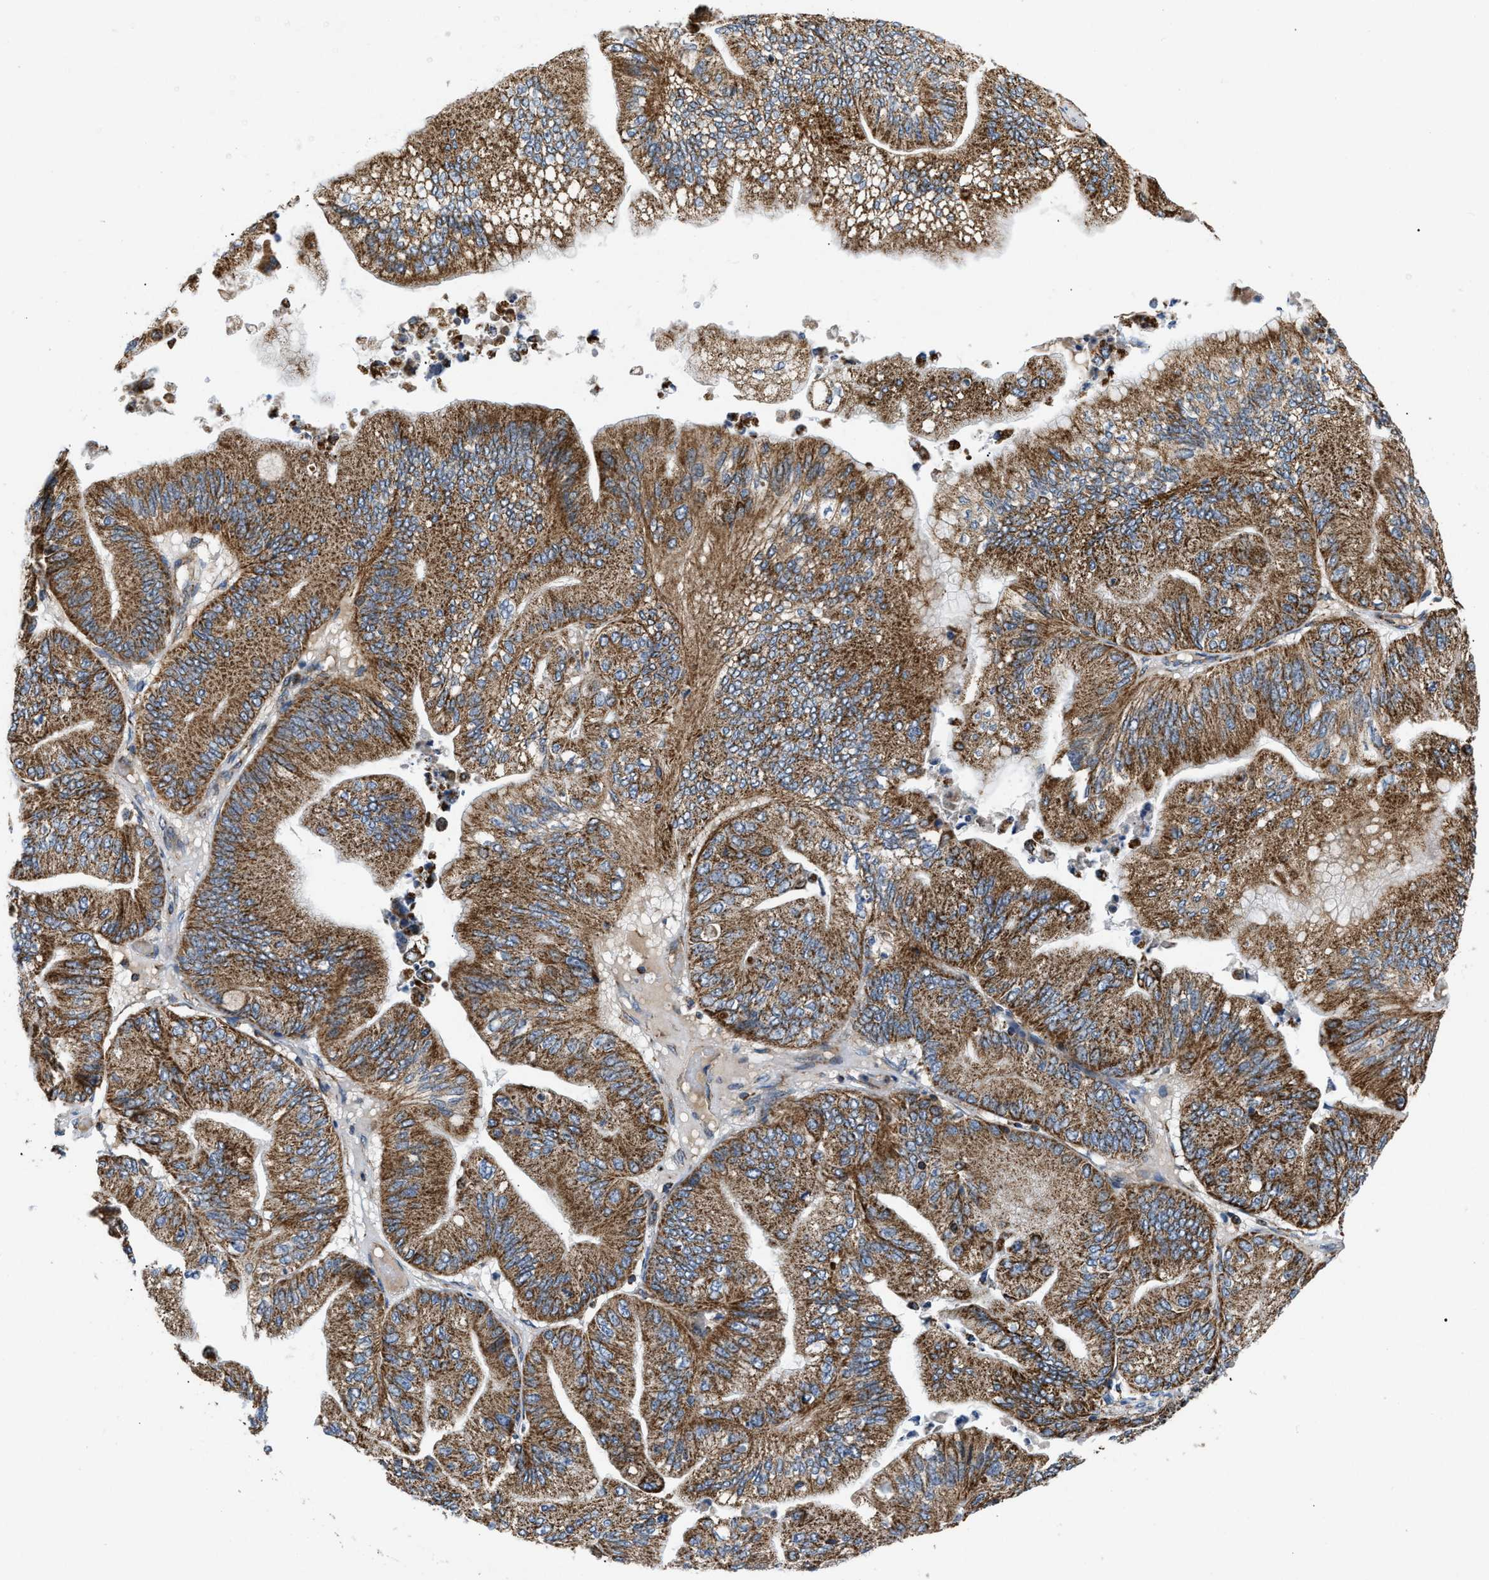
{"staining": {"intensity": "moderate", "quantity": ">75%", "location": "cytoplasmic/membranous"}, "tissue": "ovarian cancer", "cell_type": "Tumor cells", "image_type": "cancer", "snomed": [{"axis": "morphology", "description": "Cystadenocarcinoma, mucinous, NOS"}, {"axis": "topography", "description": "Ovary"}], "caption": "Tumor cells exhibit medium levels of moderate cytoplasmic/membranous staining in approximately >75% of cells in ovarian cancer (mucinous cystadenocarcinoma).", "gene": "OPTN", "patient": {"sex": "female", "age": 61}}